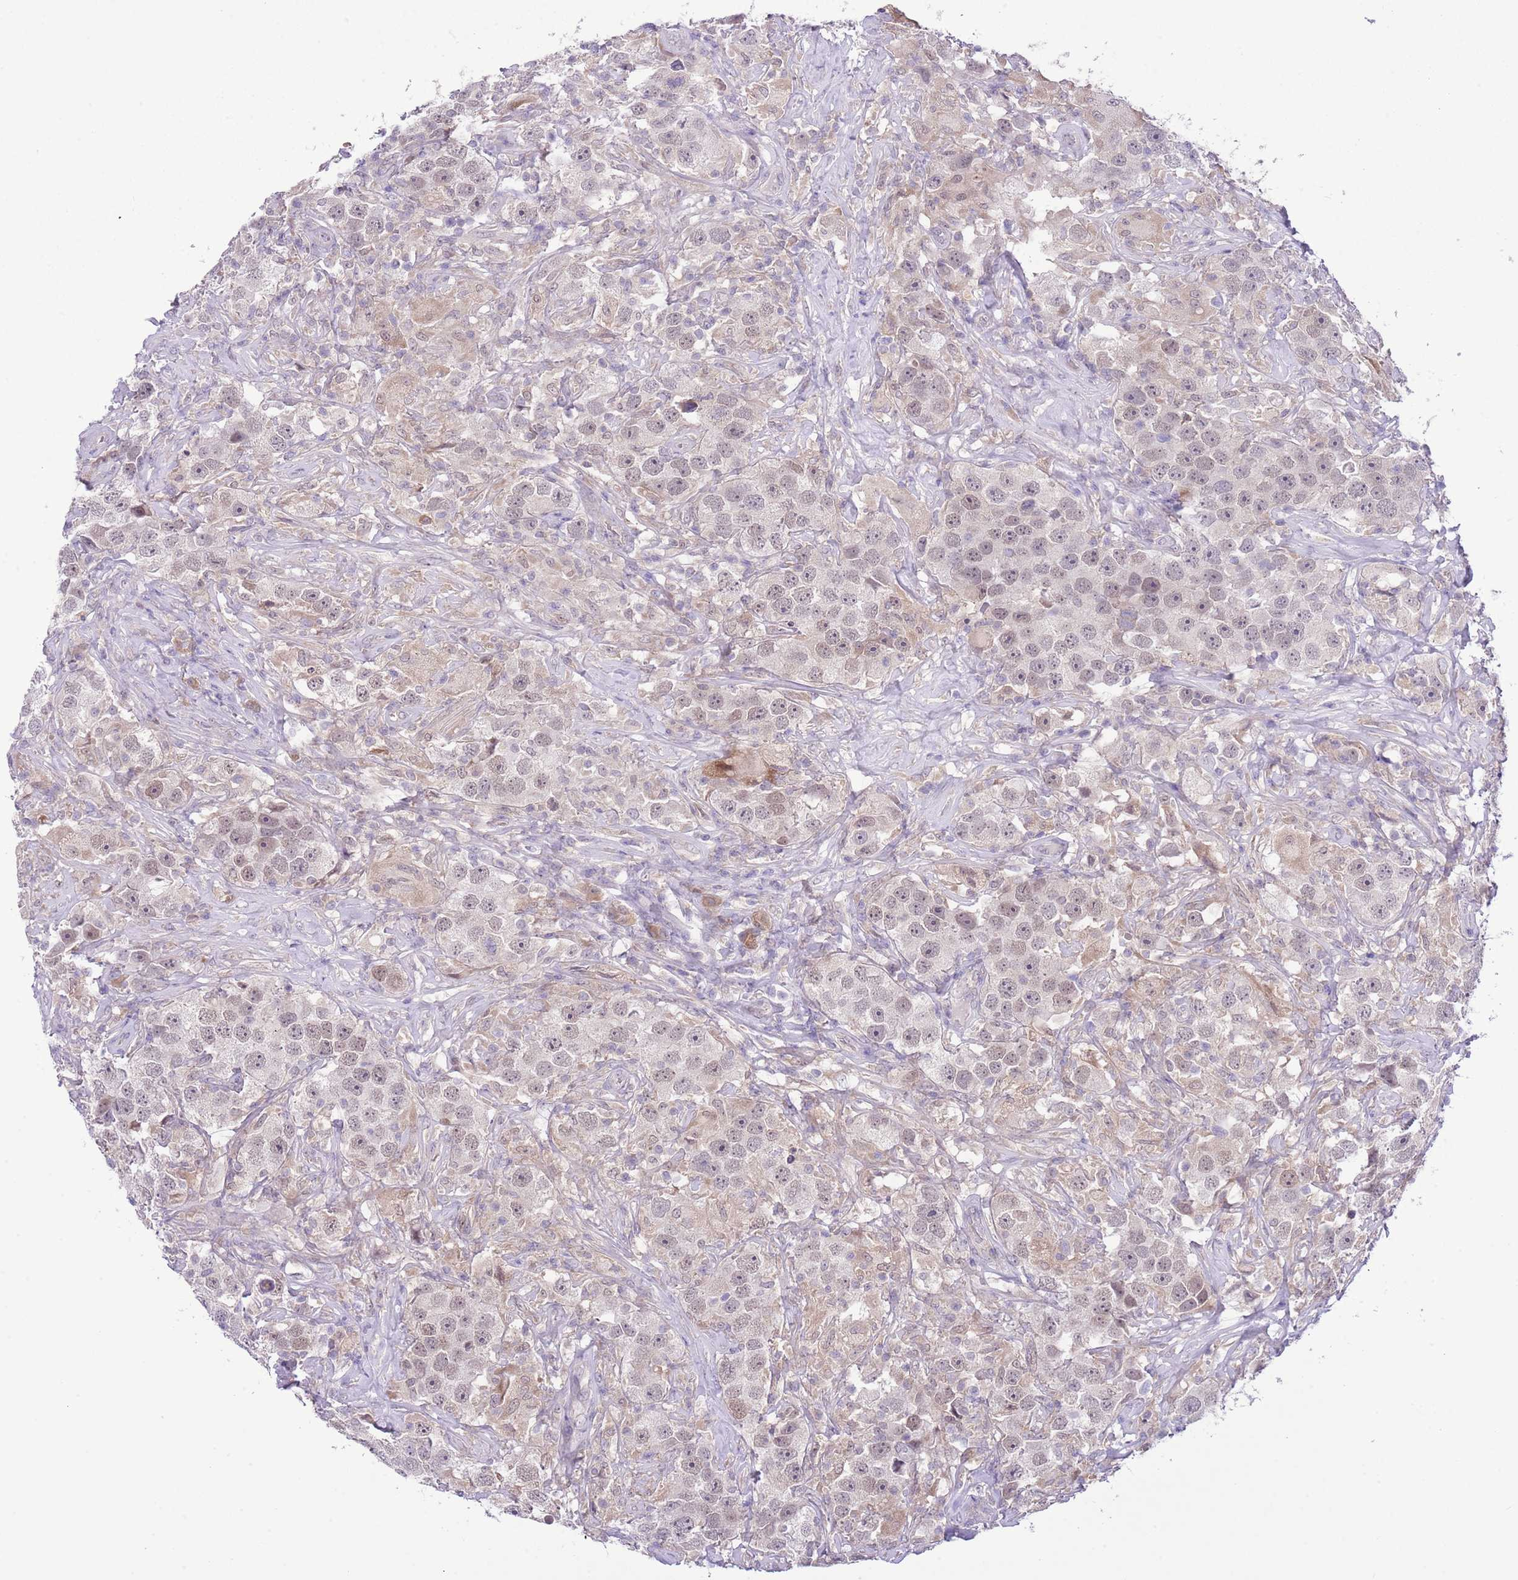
{"staining": {"intensity": "weak", "quantity": "25%-75%", "location": "cytoplasmic/membranous,nuclear"}, "tissue": "testis cancer", "cell_type": "Tumor cells", "image_type": "cancer", "snomed": [{"axis": "morphology", "description": "Seminoma, NOS"}, {"axis": "topography", "description": "Testis"}], "caption": "Immunohistochemistry staining of seminoma (testis), which exhibits low levels of weak cytoplasmic/membranous and nuclear positivity in approximately 25%-75% of tumor cells indicating weak cytoplasmic/membranous and nuclear protein expression. The staining was performed using DAB (brown) for protein detection and nuclei were counterstained in hematoxylin (blue).", "gene": "GALK2", "patient": {"sex": "male", "age": 49}}